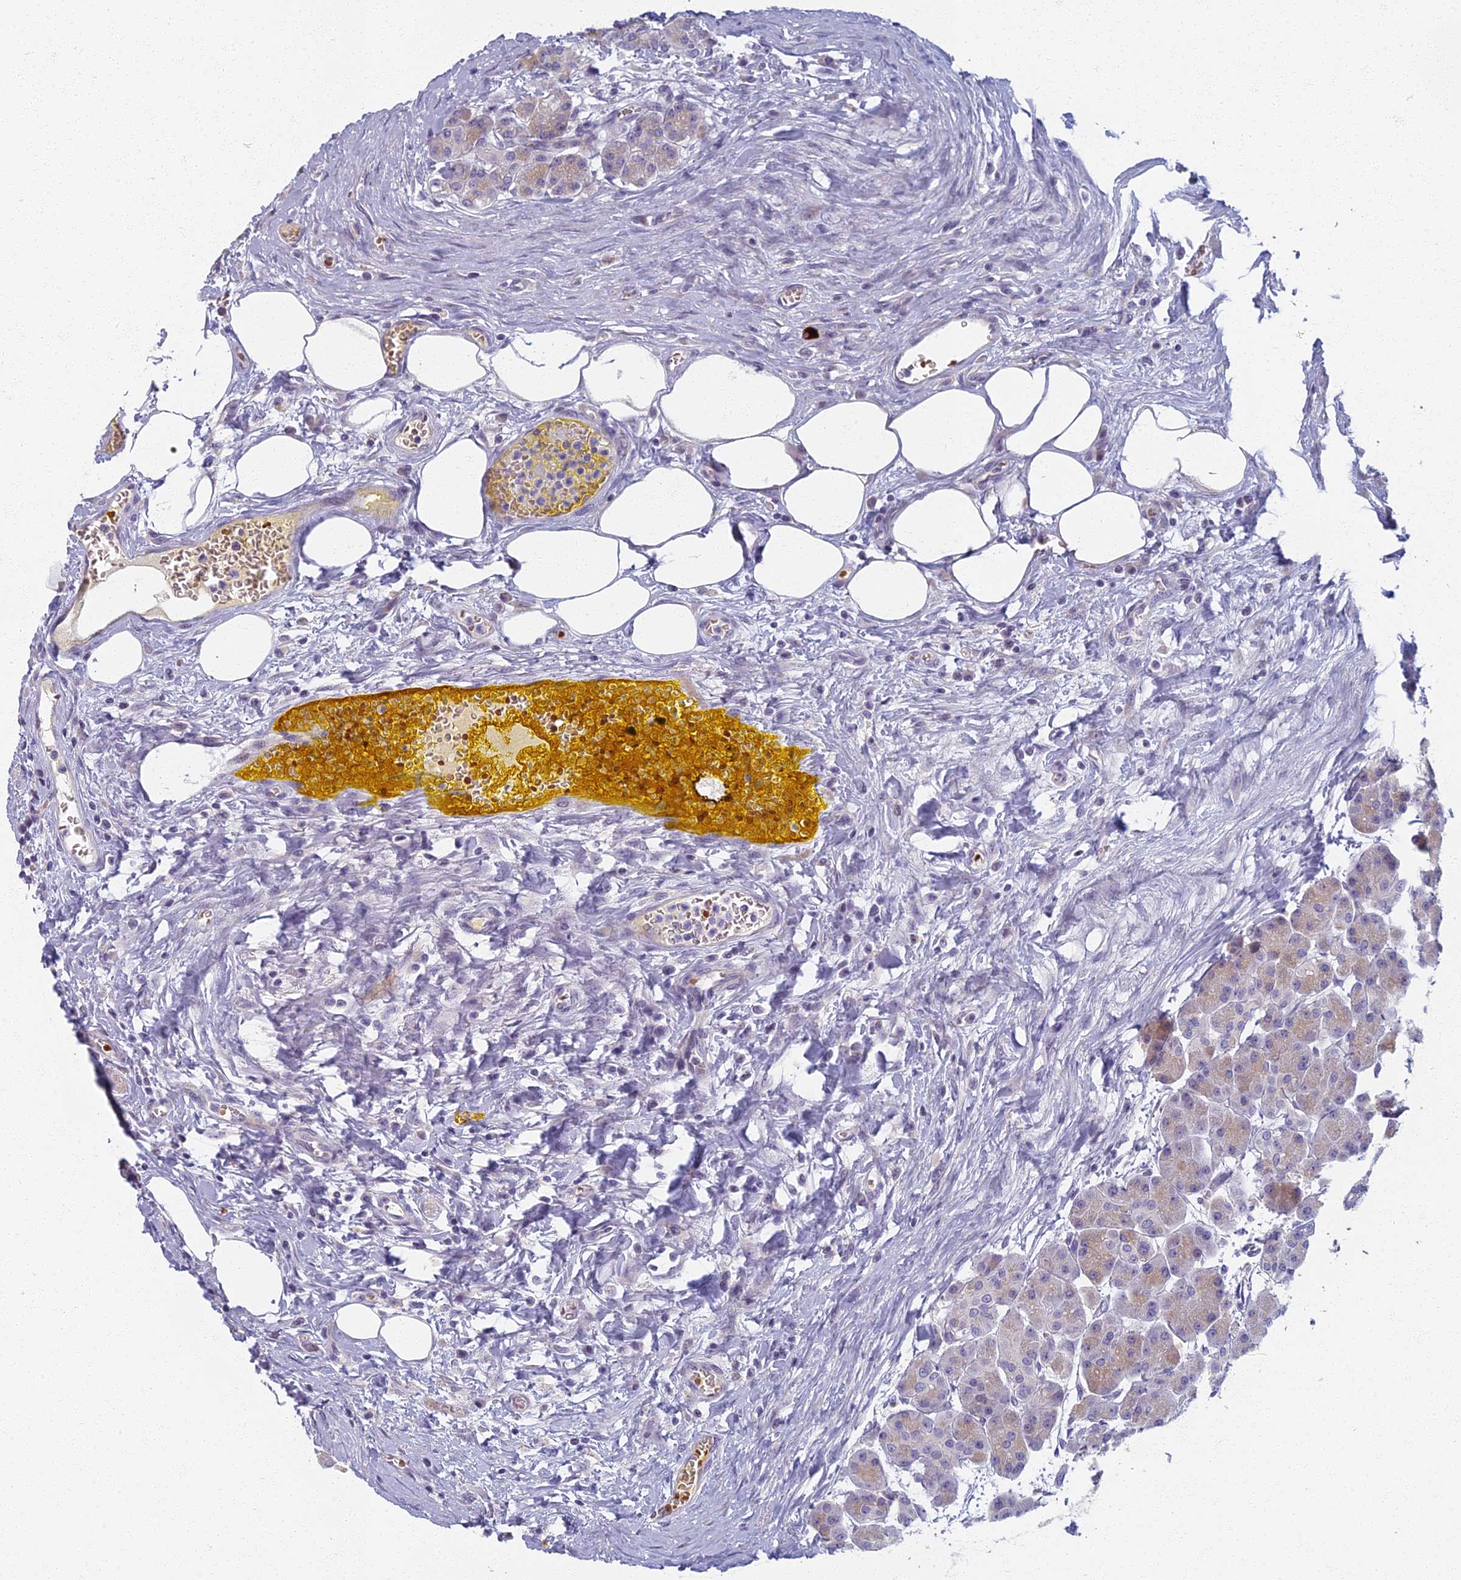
{"staining": {"intensity": "weak", "quantity": "25%-75%", "location": "cytoplasmic/membranous"}, "tissue": "pancreas", "cell_type": "Exocrine glandular cells", "image_type": "normal", "snomed": [{"axis": "morphology", "description": "Normal tissue, NOS"}, {"axis": "topography", "description": "Pancreas"}], "caption": "Benign pancreas was stained to show a protein in brown. There is low levels of weak cytoplasmic/membranous positivity in approximately 25%-75% of exocrine glandular cells.", "gene": "ARL15", "patient": {"sex": "male", "age": 63}}